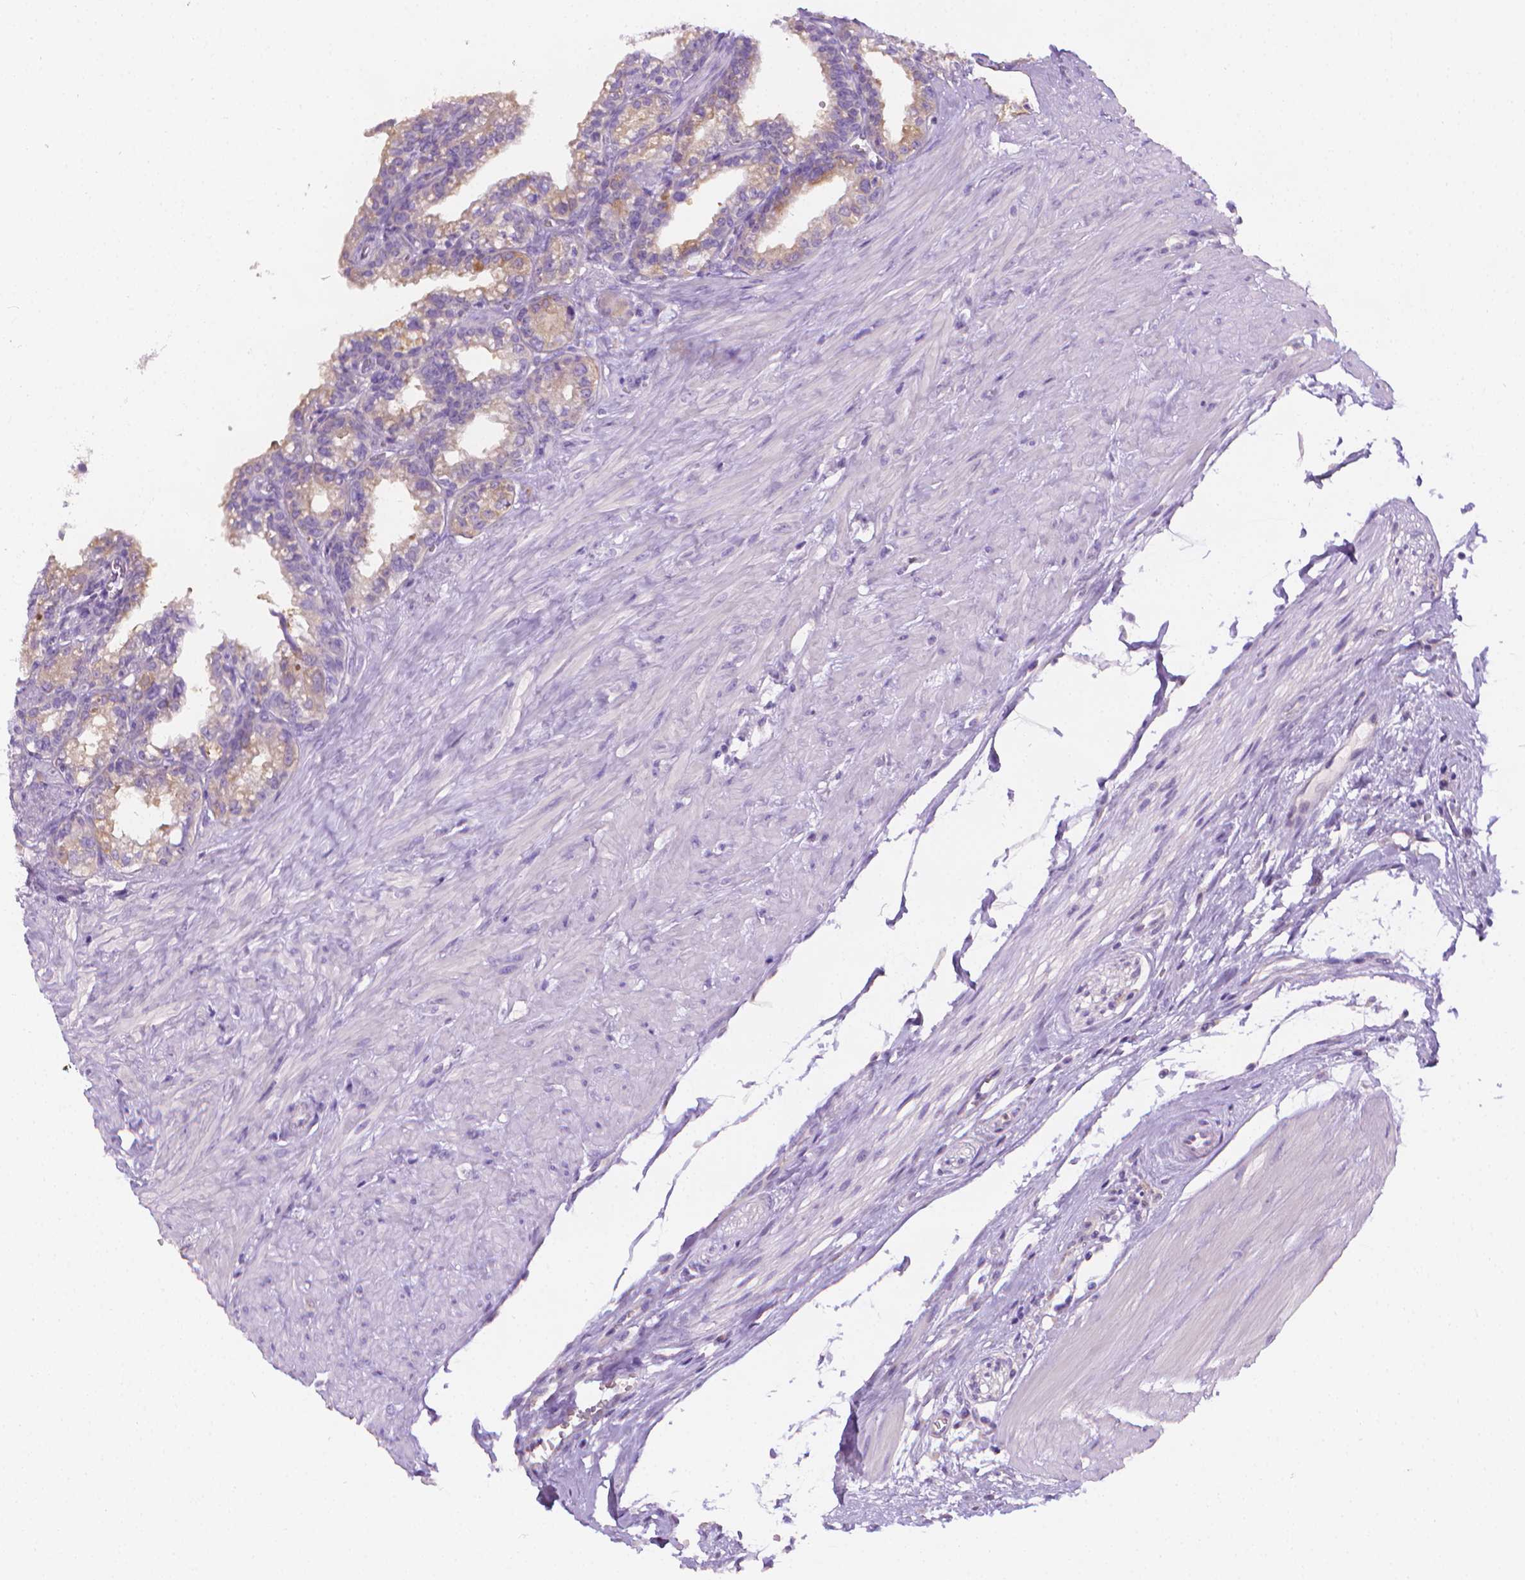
{"staining": {"intensity": "moderate", "quantity": "<25%", "location": "cytoplasmic/membranous"}, "tissue": "seminal vesicle", "cell_type": "Glandular cells", "image_type": "normal", "snomed": [{"axis": "morphology", "description": "Normal tissue, NOS"}, {"axis": "morphology", "description": "Urothelial carcinoma, NOS"}, {"axis": "topography", "description": "Urinary bladder"}, {"axis": "topography", "description": "Seminal veicle"}], "caption": "A low amount of moderate cytoplasmic/membranous expression is appreciated in about <25% of glandular cells in normal seminal vesicle.", "gene": "FASN", "patient": {"sex": "male", "age": 76}}